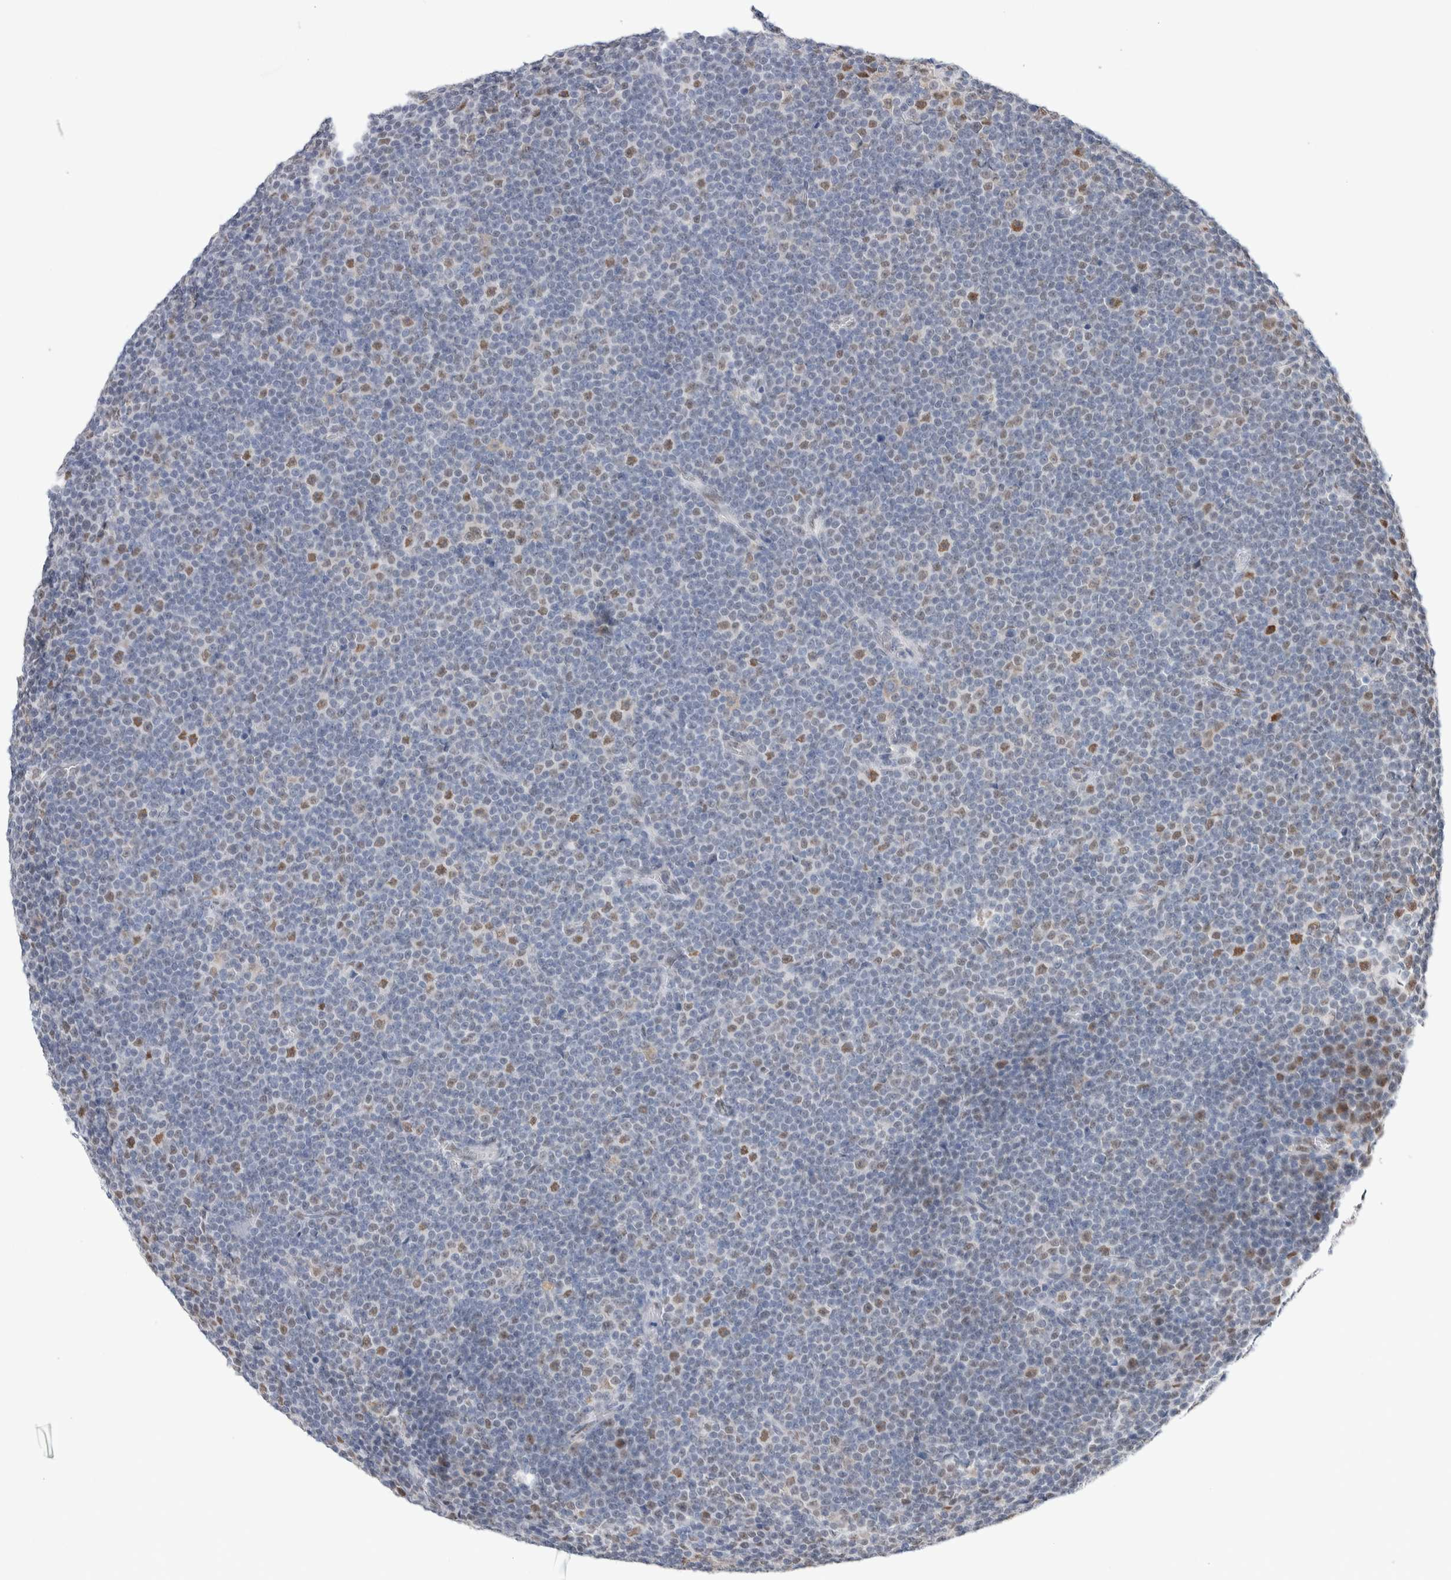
{"staining": {"intensity": "moderate", "quantity": "<25%", "location": "nuclear"}, "tissue": "lymphoma", "cell_type": "Tumor cells", "image_type": "cancer", "snomed": [{"axis": "morphology", "description": "Malignant lymphoma, non-Hodgkin's type, Low grade"}, {"axis": "topography", "description": "Lymph node"}], "caption": "This histopathology image reveals immunohistochemistry staining of lymphoma, with low moderate nuclear positivity in approximately <25% of tumor cells.", "gene": "PRMT1", "patient": {"sex": "female", "age": 67}}